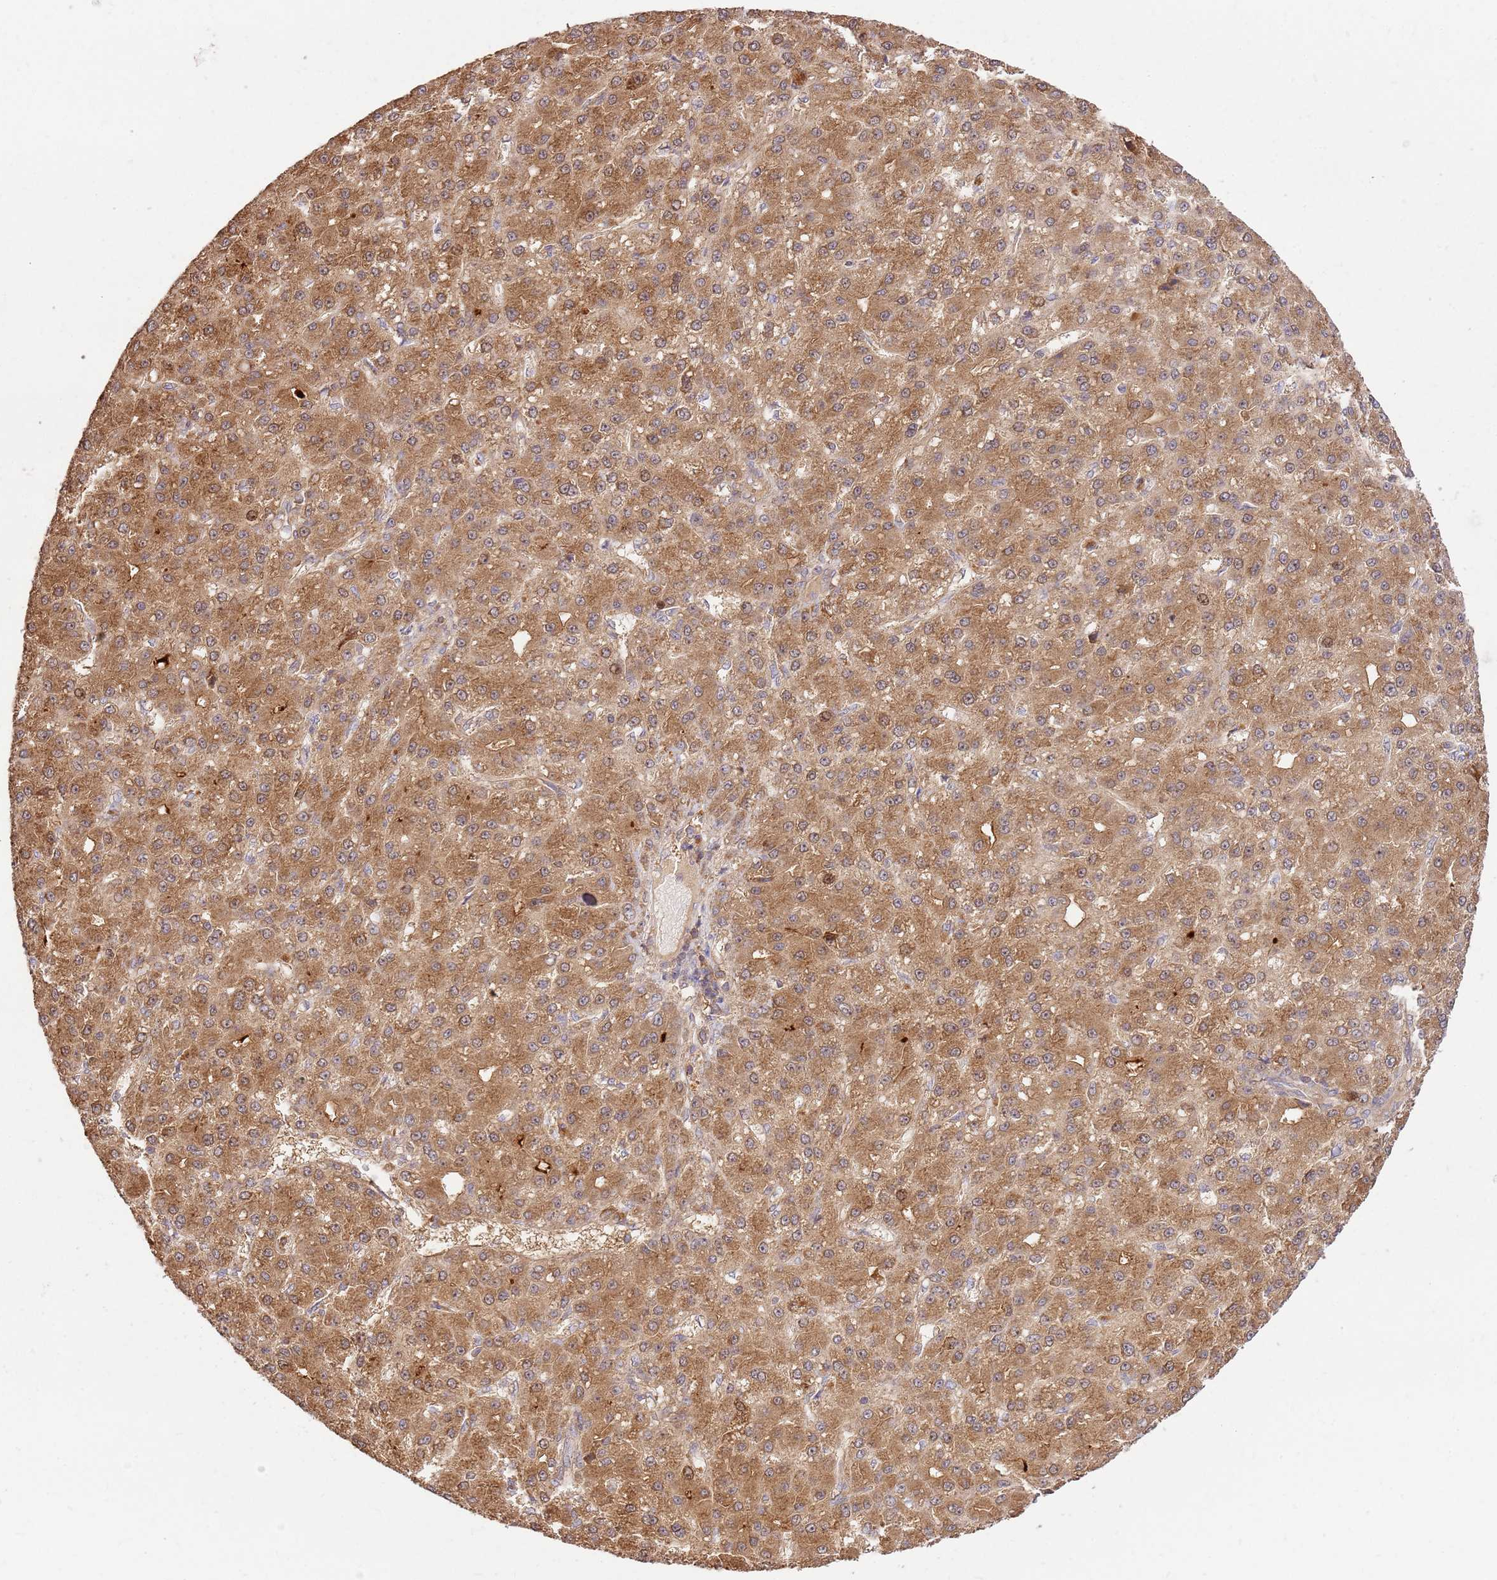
{"staining": {"intensity": "moderate", "quantity": ">75%", "location": "cytoplasmic/membranous"}, "tissue": "liver cancer", "cell_type": "Tumor cells", "image_type": "cancer", "snomed": [{"axis": "morphology", "description": "Carcinoma, Hepatocellular, NOS"}, {"axis": "topography", "description": "Liver"}], "caption": "Protein expression analysis of human liver cancer (hepatocellular carcinoma) reveals moderate cytoplasmic/membranous positivity in approximately >75% of tumor cells.", "gene": "GAREM1", "patient": {"sex": "male", "age": 67}}